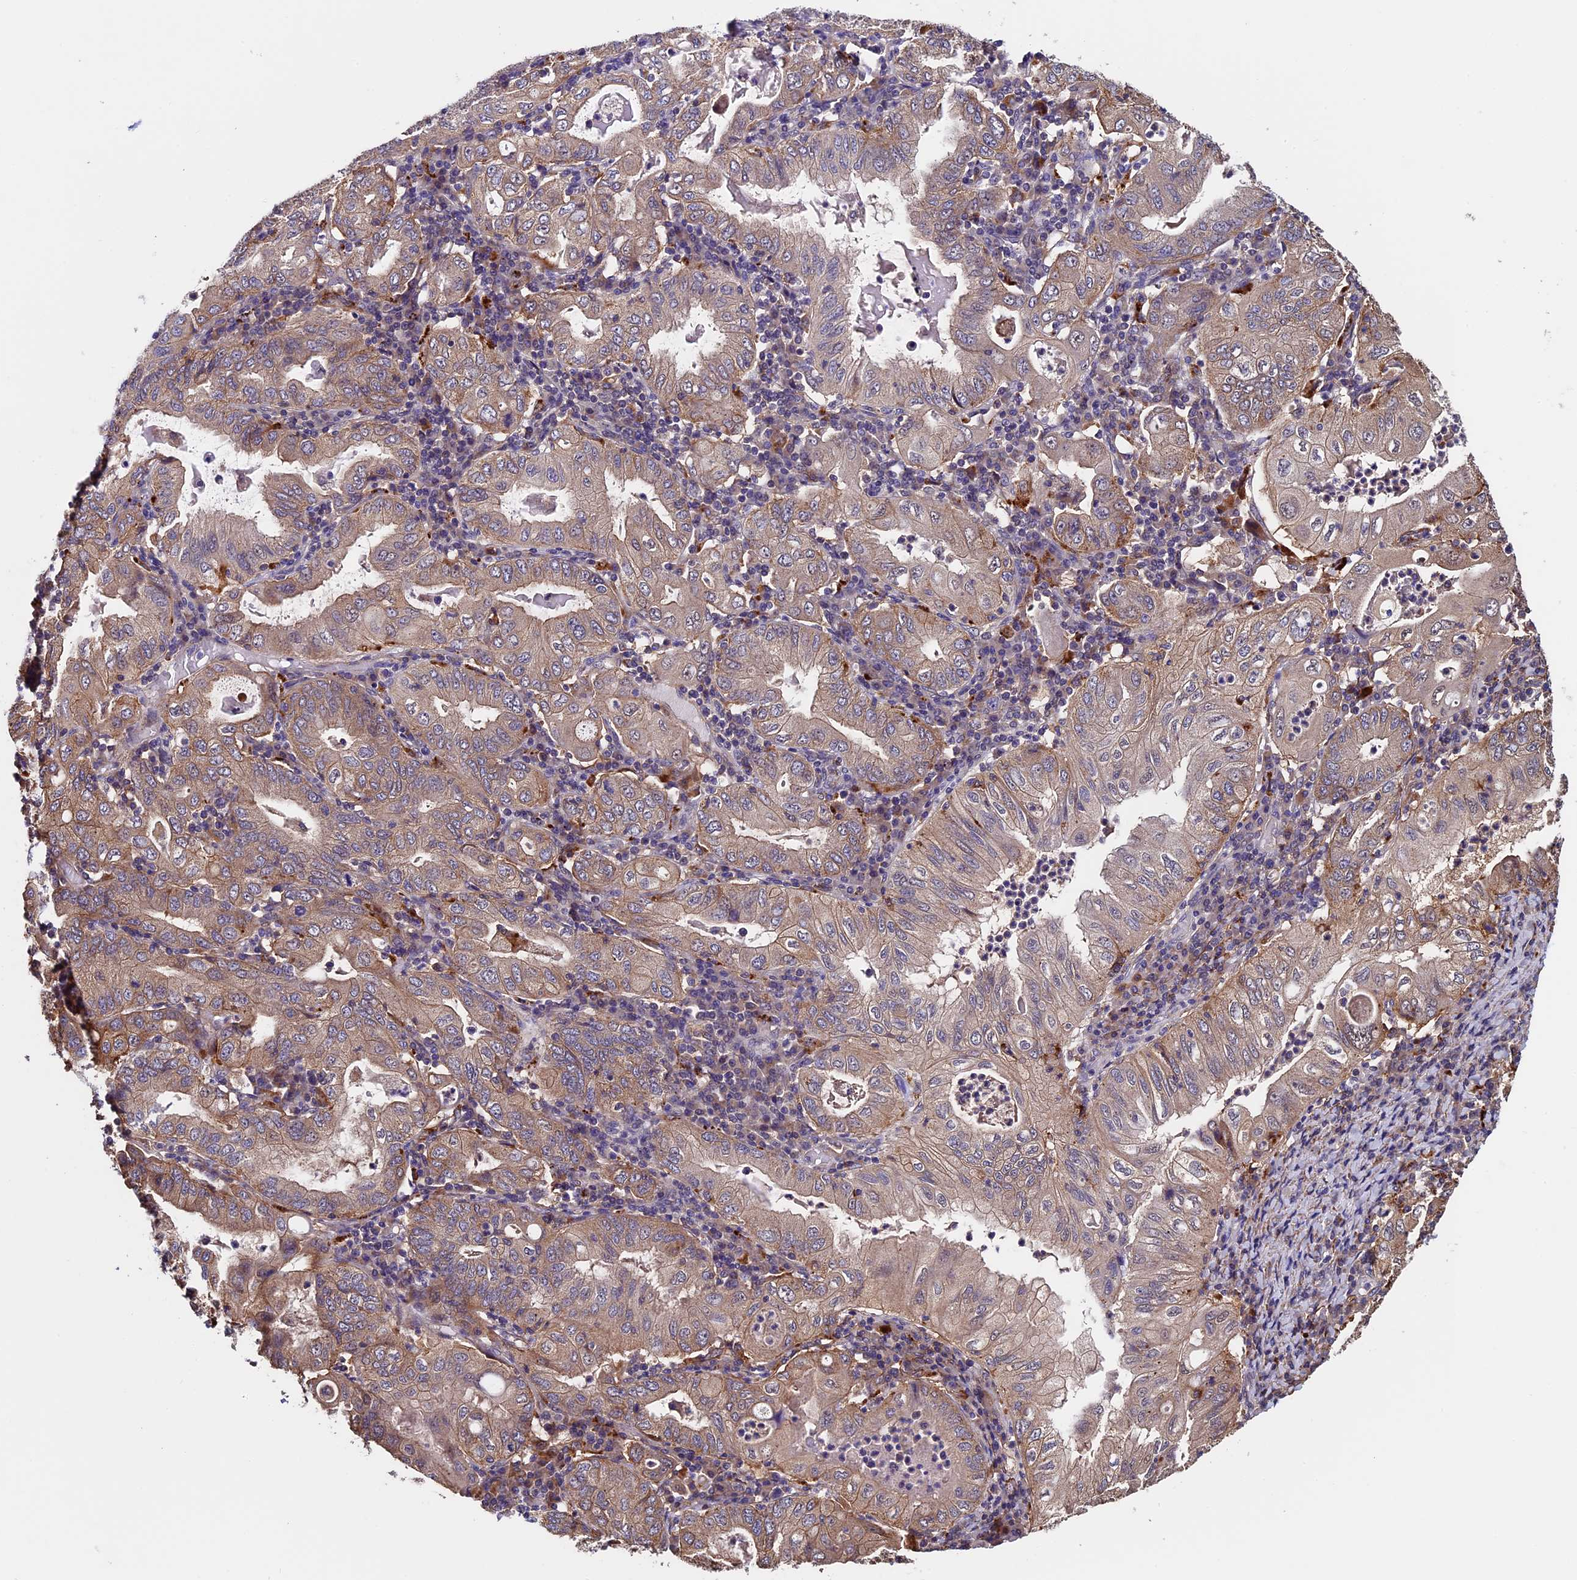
{"staining": {"intensity": "weak", "quantity": "25%-75%", "location": "cytoplasmic/membranous"}, "tissue": "stomach cancer", "cell_type": "Tumor cells", "image_type": "cancer", "snomed": [{"axis": "morphology", "description": "Normal tissue, NOS"}, {"axis": "morphology", "description": "Adenocarcinoma, NOS"}, {"axis": "topography", "description": "Esophagus"}, {"axis": "topography", "description": "Stomach, upper"}, {"axis": "topography", "description": "Peripheral nerve tissue"}], "caption": "Immunohistochemical staining of human adenocarcinoma (stomach) exhibits low levels of weak cytoplasmic/membranous protein expression in about 25%-75% of tumor cells.", "gene": "SLC9A5", "patient": {"sex": "male", "age": 62}}